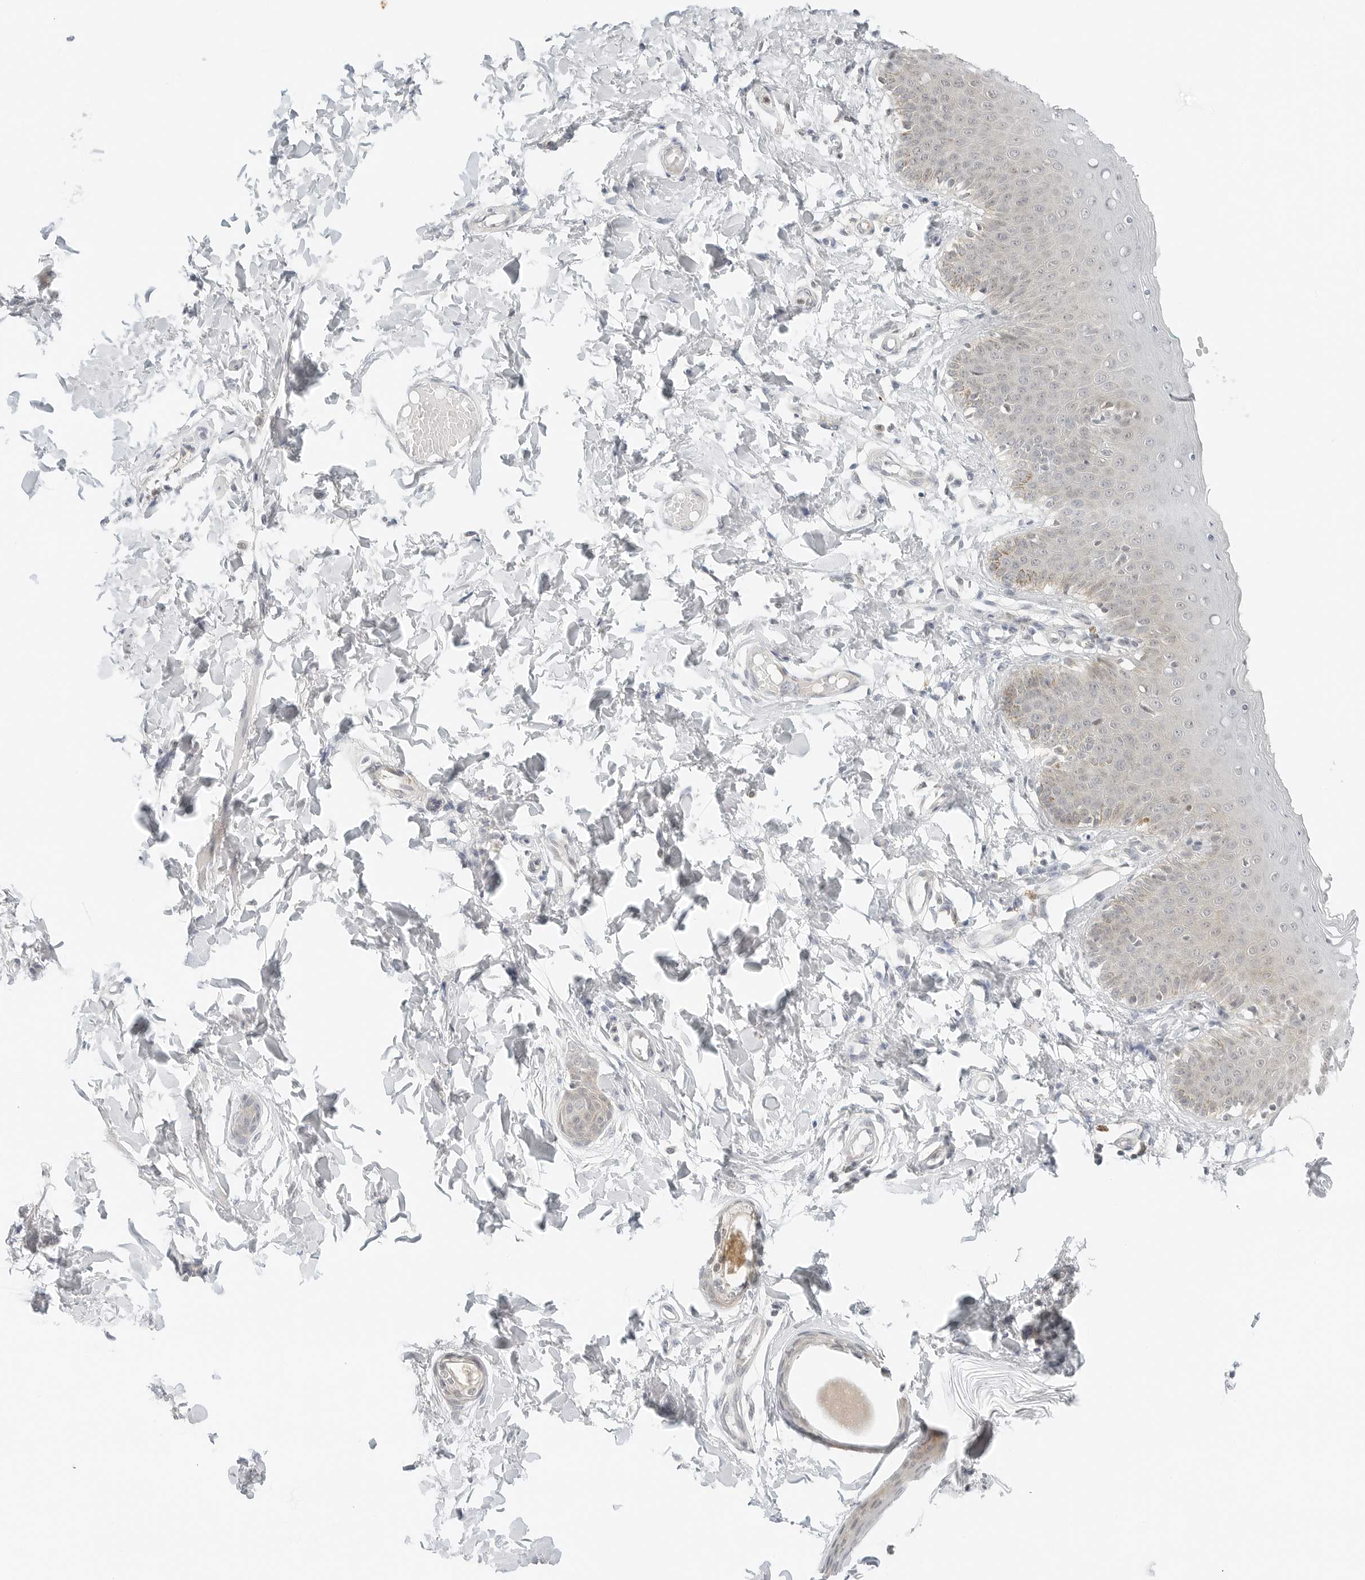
{"staining": {"intensity": "weak", "quantity": "25%-75%", "location": "cytoplasmic/membranous"}, "tissue": "skin", "cell_type": "Epidermal cells", "image_type": "normal", "snomed": [{"axis": "morphology", "description": "Normal tissue, NOS"}, {"axis": "topography", "description": "Vulva"}], "caption": "Immunohistochemical staining of benign skin shows low levels of weak cytoplasmic/membranous expression in approximately 25%-75% of epidermal cells.", "gene": "IQCC", "patient": {"sex": "female", "age": 66}}